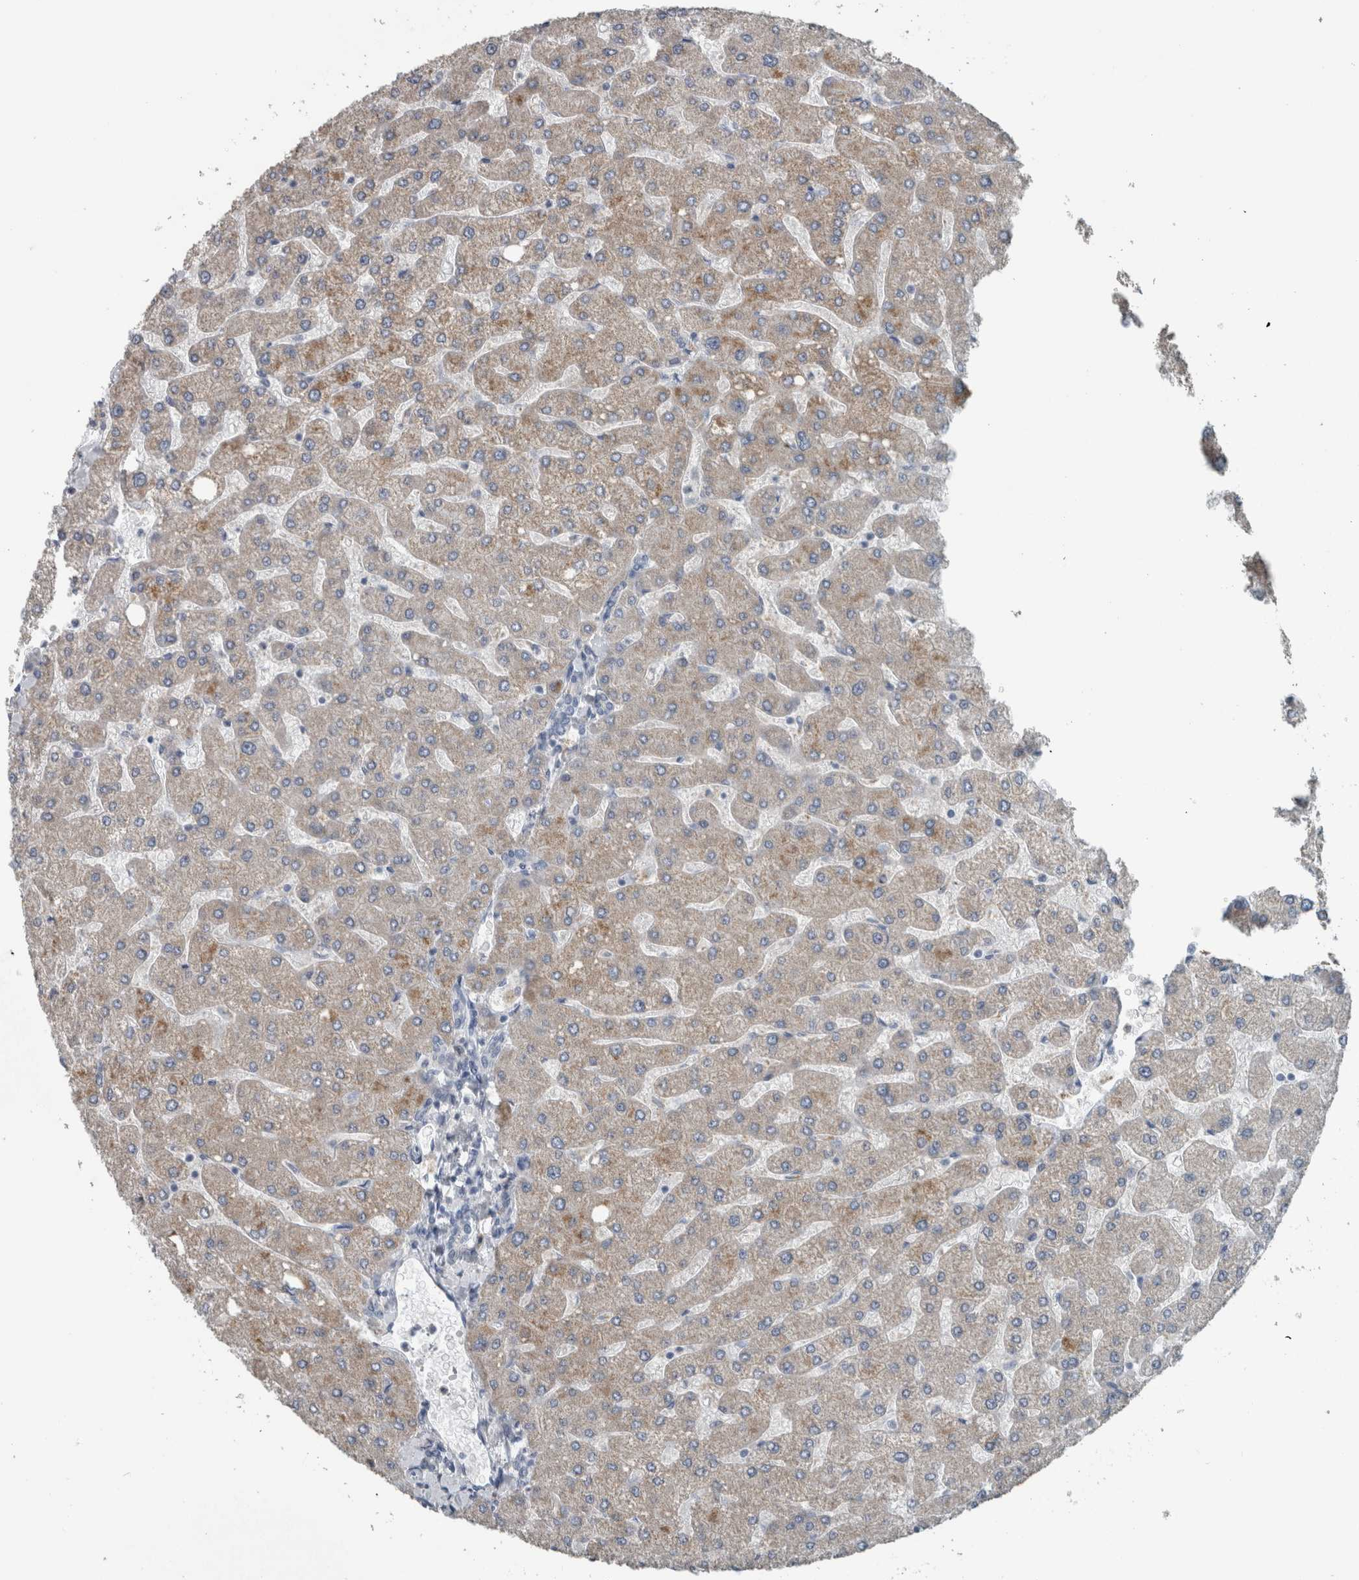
{"staining": {"intensity": "negative", "quantity": "none", "location": "none"}, "tissue": "liver", "cell_type": "Cholangiocytes", "image_type": "normal", "snomed": [{"axis": "morphology", "description": "Normal tissue, NOS"}, {"axis": "topography", "description": "Liver"}], "caption": "Histopathology image shows no significant protein positivity in cholangiocytes of normal liver.", "gene": "ACSF2", "patient": {"sex": "male", "age": 55}}